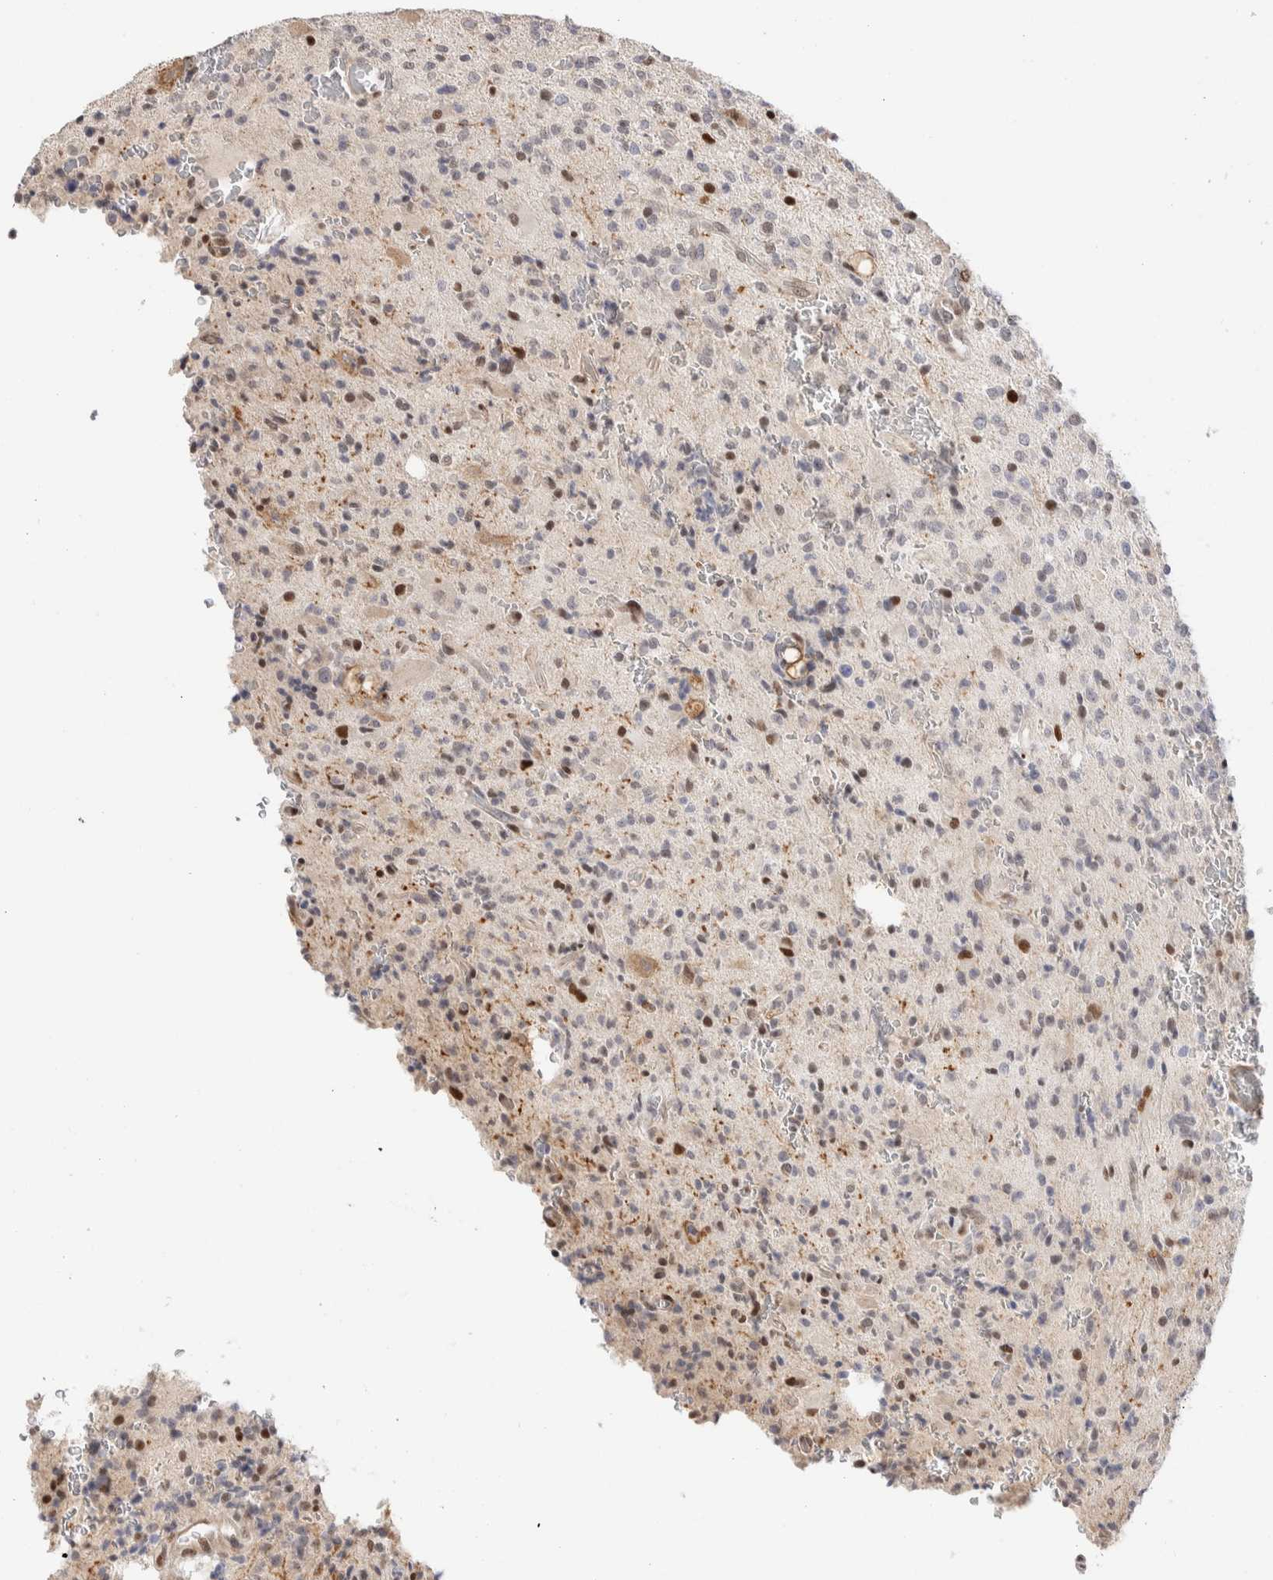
{"staining": {"intensity": "negative", "quantity": "none", "location": "none"}, "tissue": "glioma", "cell_type": "Tumor cells", "image_type": "cancer", "snomed": [{"axis": "morphology", "description": "Glioma, malignant, High grade"}, {"axis": "topography", "description": "Brain"}], "caption": "Immunohistochemistry of human glioma demonstrates no staining in tumor cells.", "gene": "NSMAF", "patient": {"sex": "male", "age": 34}}